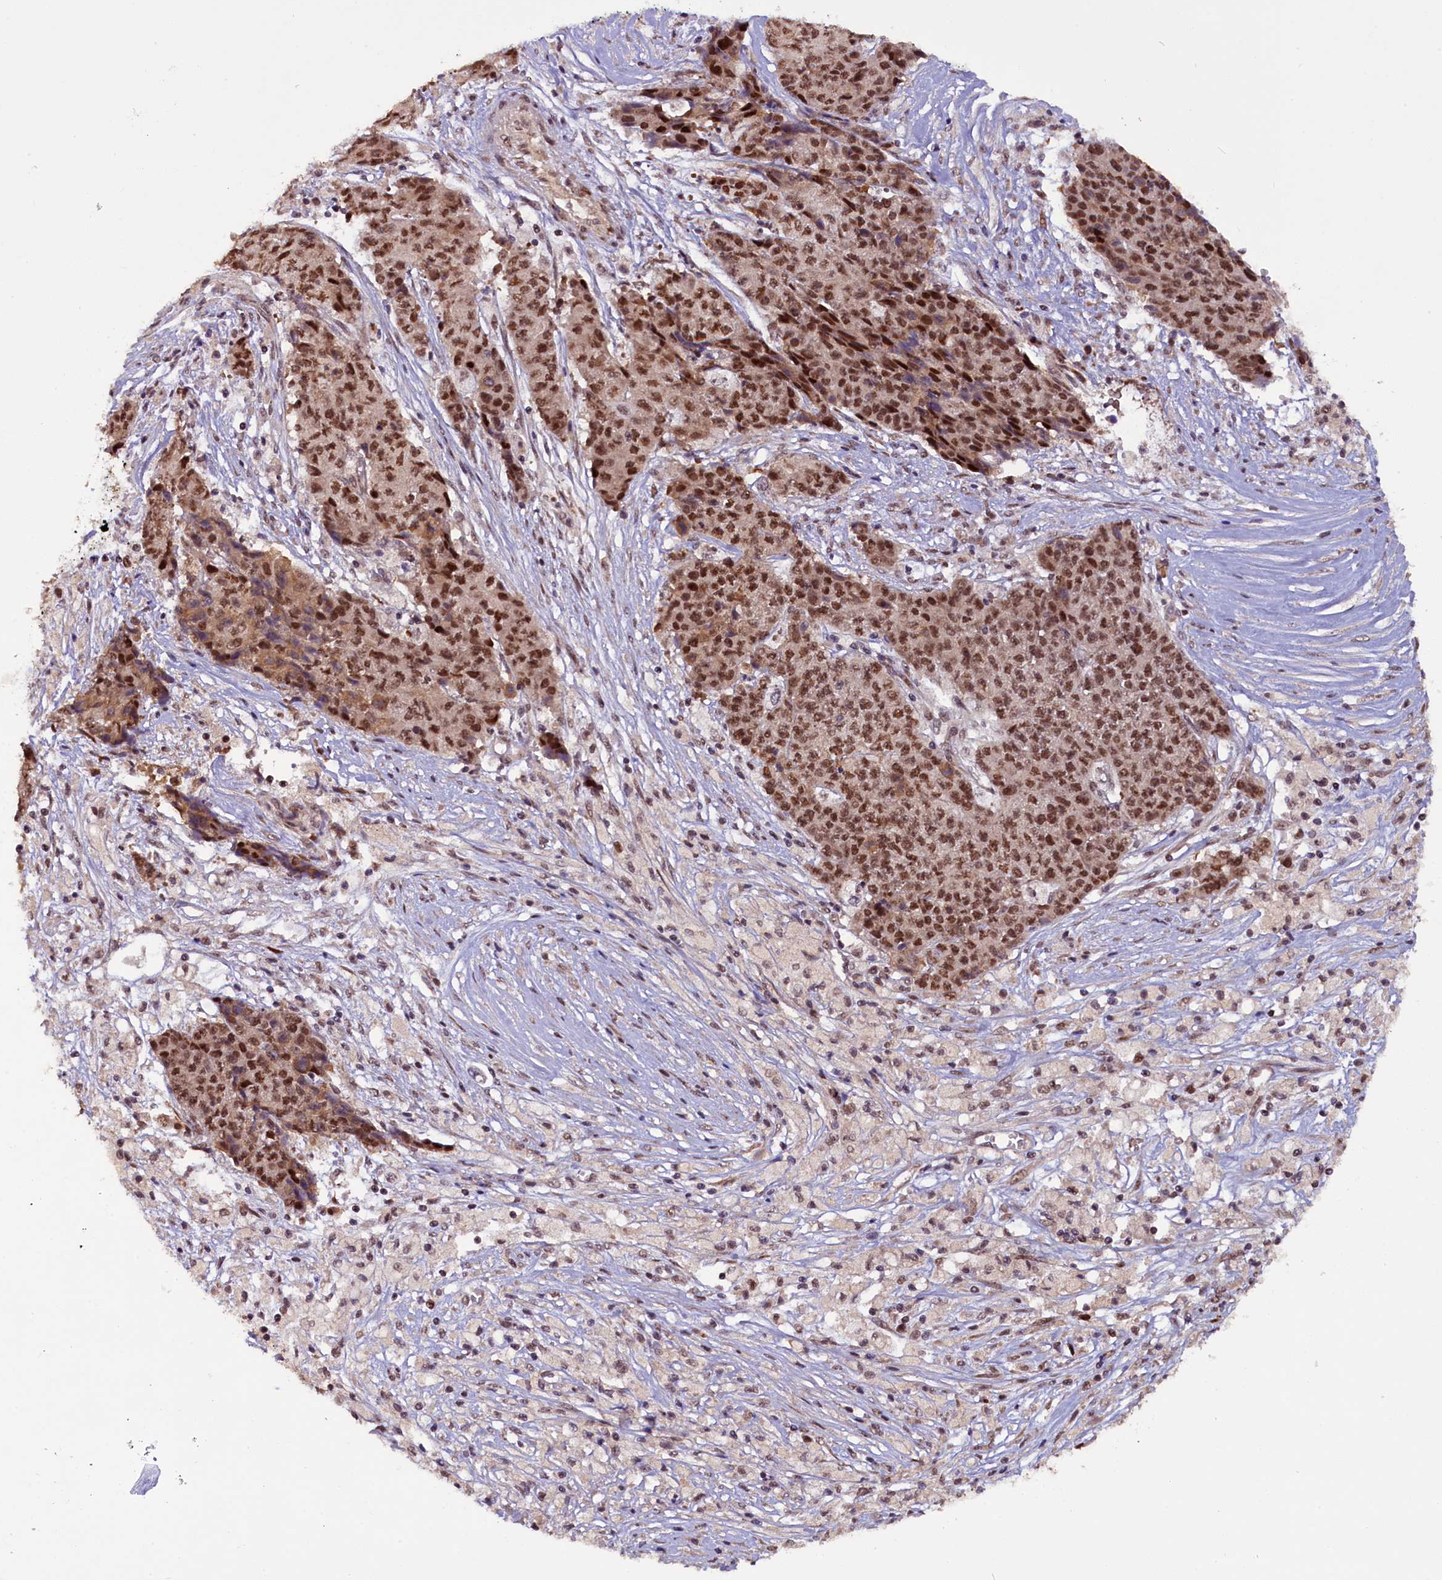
{"staining": {"intensity": "moderate", "quantity": ">75%", "location": "nuclear"}, "tissue": "ovarian cancer", "cell_type": "Tumor cells", "image_type": "cancer", "snomed": [{"axis": "morphology", "description": "Carcinoma, endometroid"}, {"axis": "topography", "description": "Ovary"}], "caption": "This histopathology image demonstrates IHC staining of human endometroid carcinoma (ovarian), with medium moderate nuclear expression in about >75% of tumor cells.", "gene": "RPUSD2", "patient": {"sex": "female", "age": 42}}